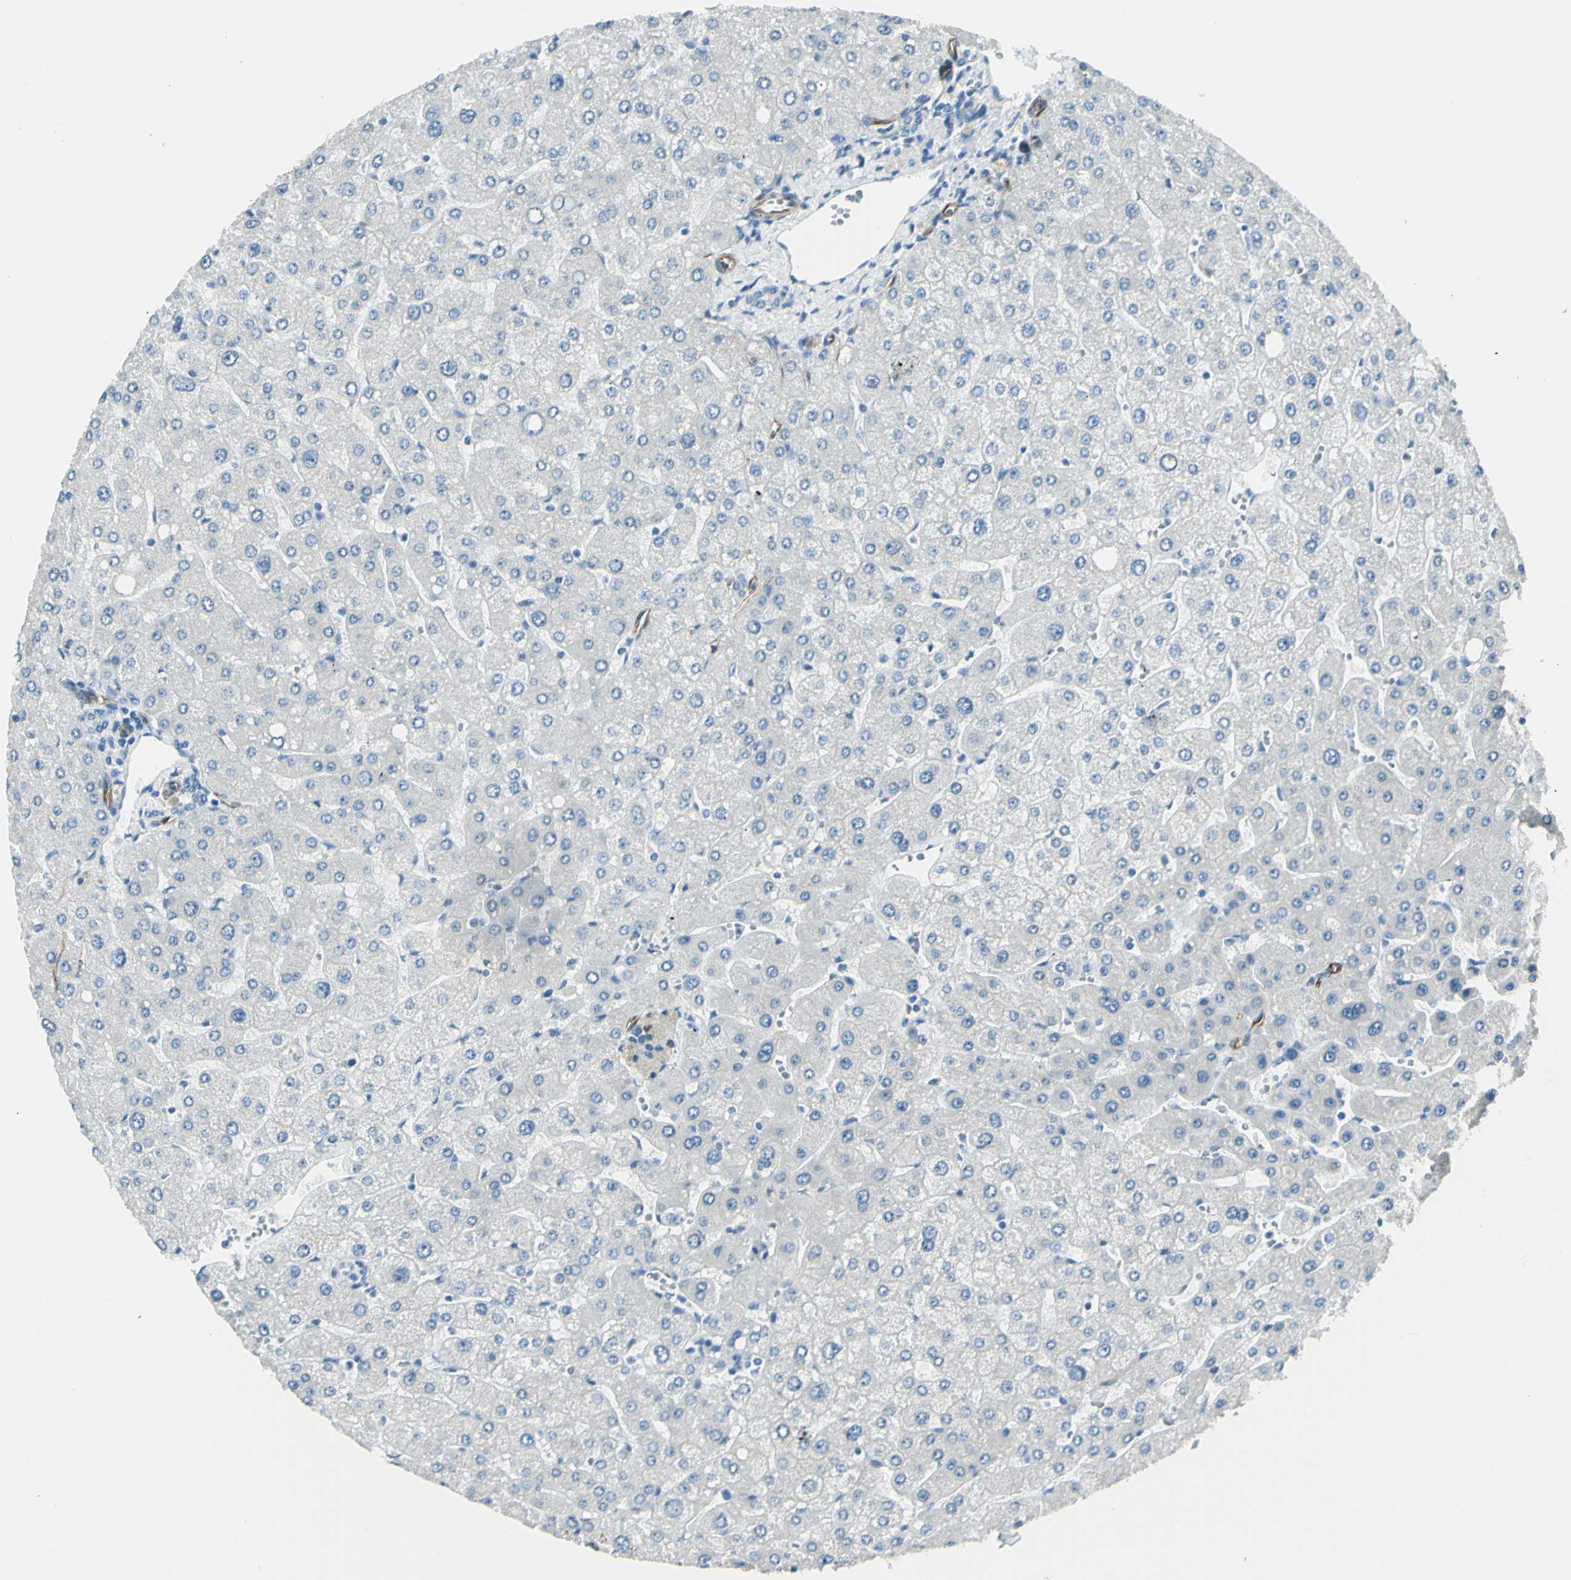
{"staining": {"intensity": "negative", "quantity": "none", "location": "none"}, "tissue": "liver", "cell_type": "Cholangiocytes", "image_type": "normal", "snomed": [{"axis": "morphology", "description": "Normal tissue, NOS"}, {"axis": "topography", "description": "Liver"}], "caption": "Liver was stained to show a protein in brown. There is no significant expression in cholangiocytes. (IHC, brightfield microscopy, high magnification).", "gene": "PTH2R", "patient": {"sex": "male", "age": 55}}